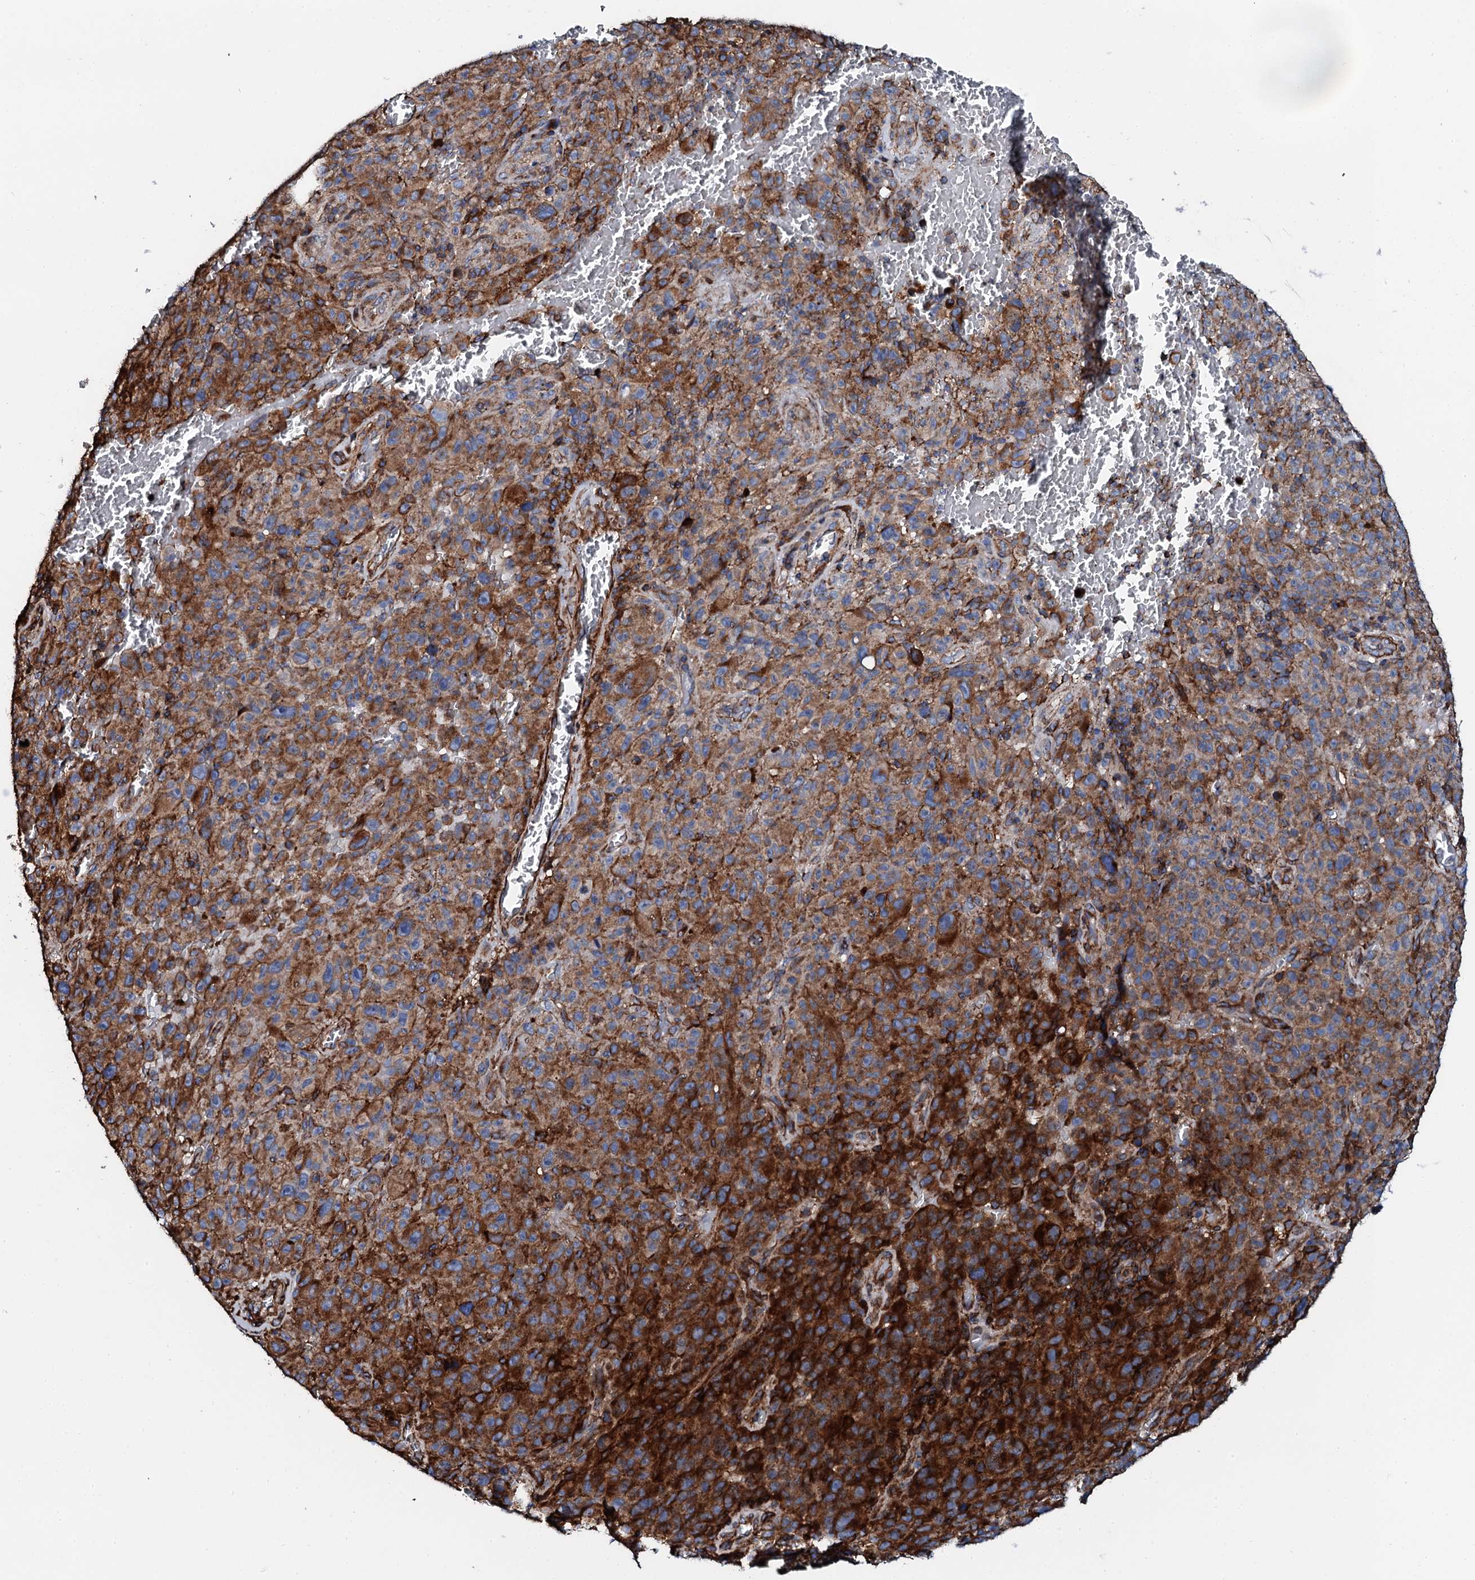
{"staining": {"intensity": "strong", "quantity": "25%-75%", "location": "cytoplasmic/membranous"}, "tissue": "melanoma", "cell_type": "Tumor cells", "image_type": "cancer", "snomed": [{"axis": "morphology", "description": "Malignant melanoma, NOS"}, {"axis": "topography", "description": "Skin"}], "caption": "Brown immunohistochemical staining in melanoma demonstrates strong cytoplasmic/membranous expression in approximately 25%-75% of tumor cells. Ihc stains the protein in brown and the nuclei are stained blue.", "gene": "INTS10", "patient": {"sex": "female", "age": 82}}